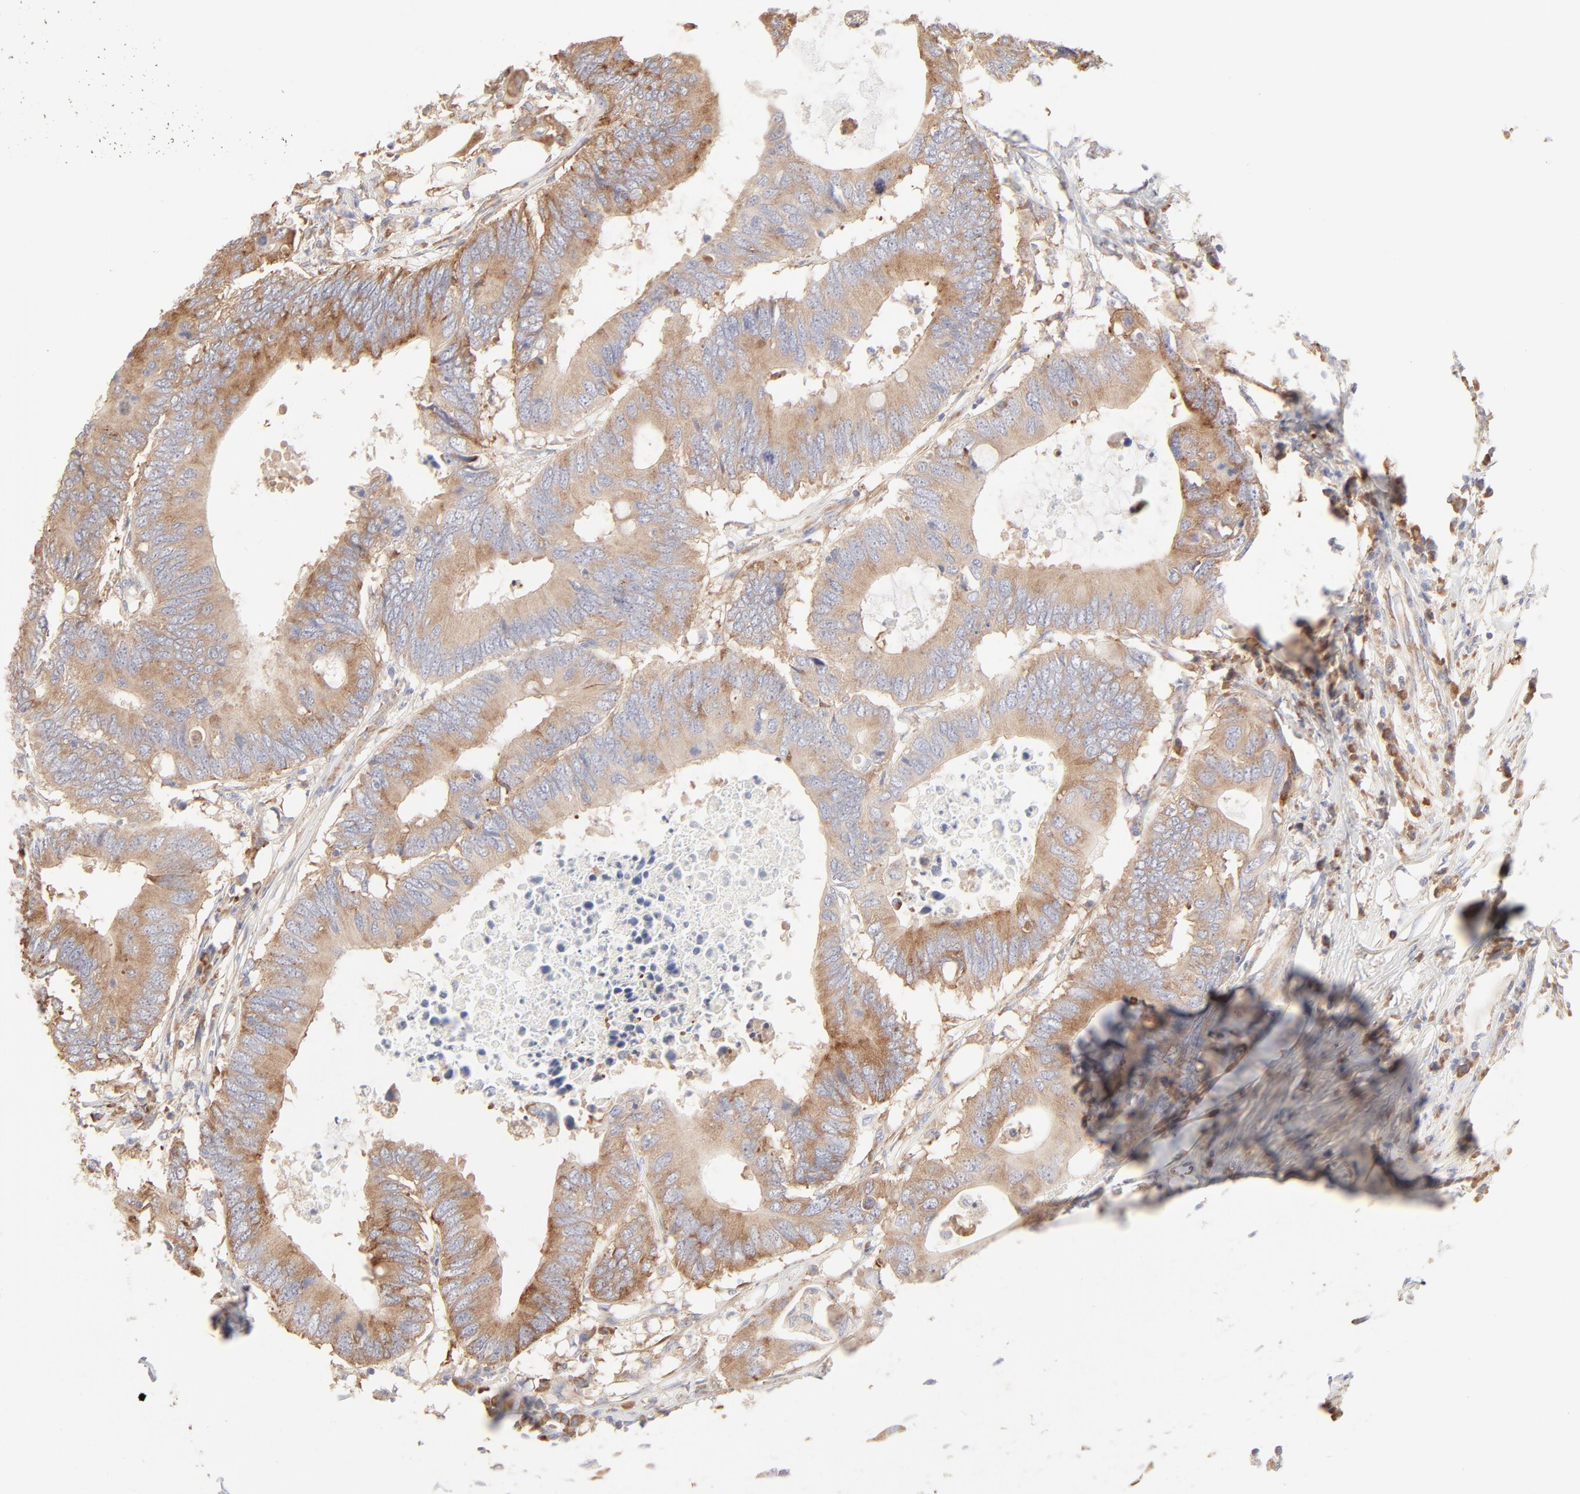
{"staining": {"intensity": "moderate", "quantity": ">75%", "location": "cytoplasmic/membranous"}, "tissue": "colorectal cancer", "cell_type": "Tumor cells", "image_type": "cancer", "snomed": [{"axis": "morphology", "description": "Adenocarcinoma, NOS"}, {"axis": "topography", "description": "Colon"}], "caption": "The micrograph reveals a brown stain indicating the presence of a protein in the cytoplasmic/membranous of tumor cells in colorectal adenocarcinoma.", "gene": "RPS21", "patient": {"sex": "male", "age": 71}}